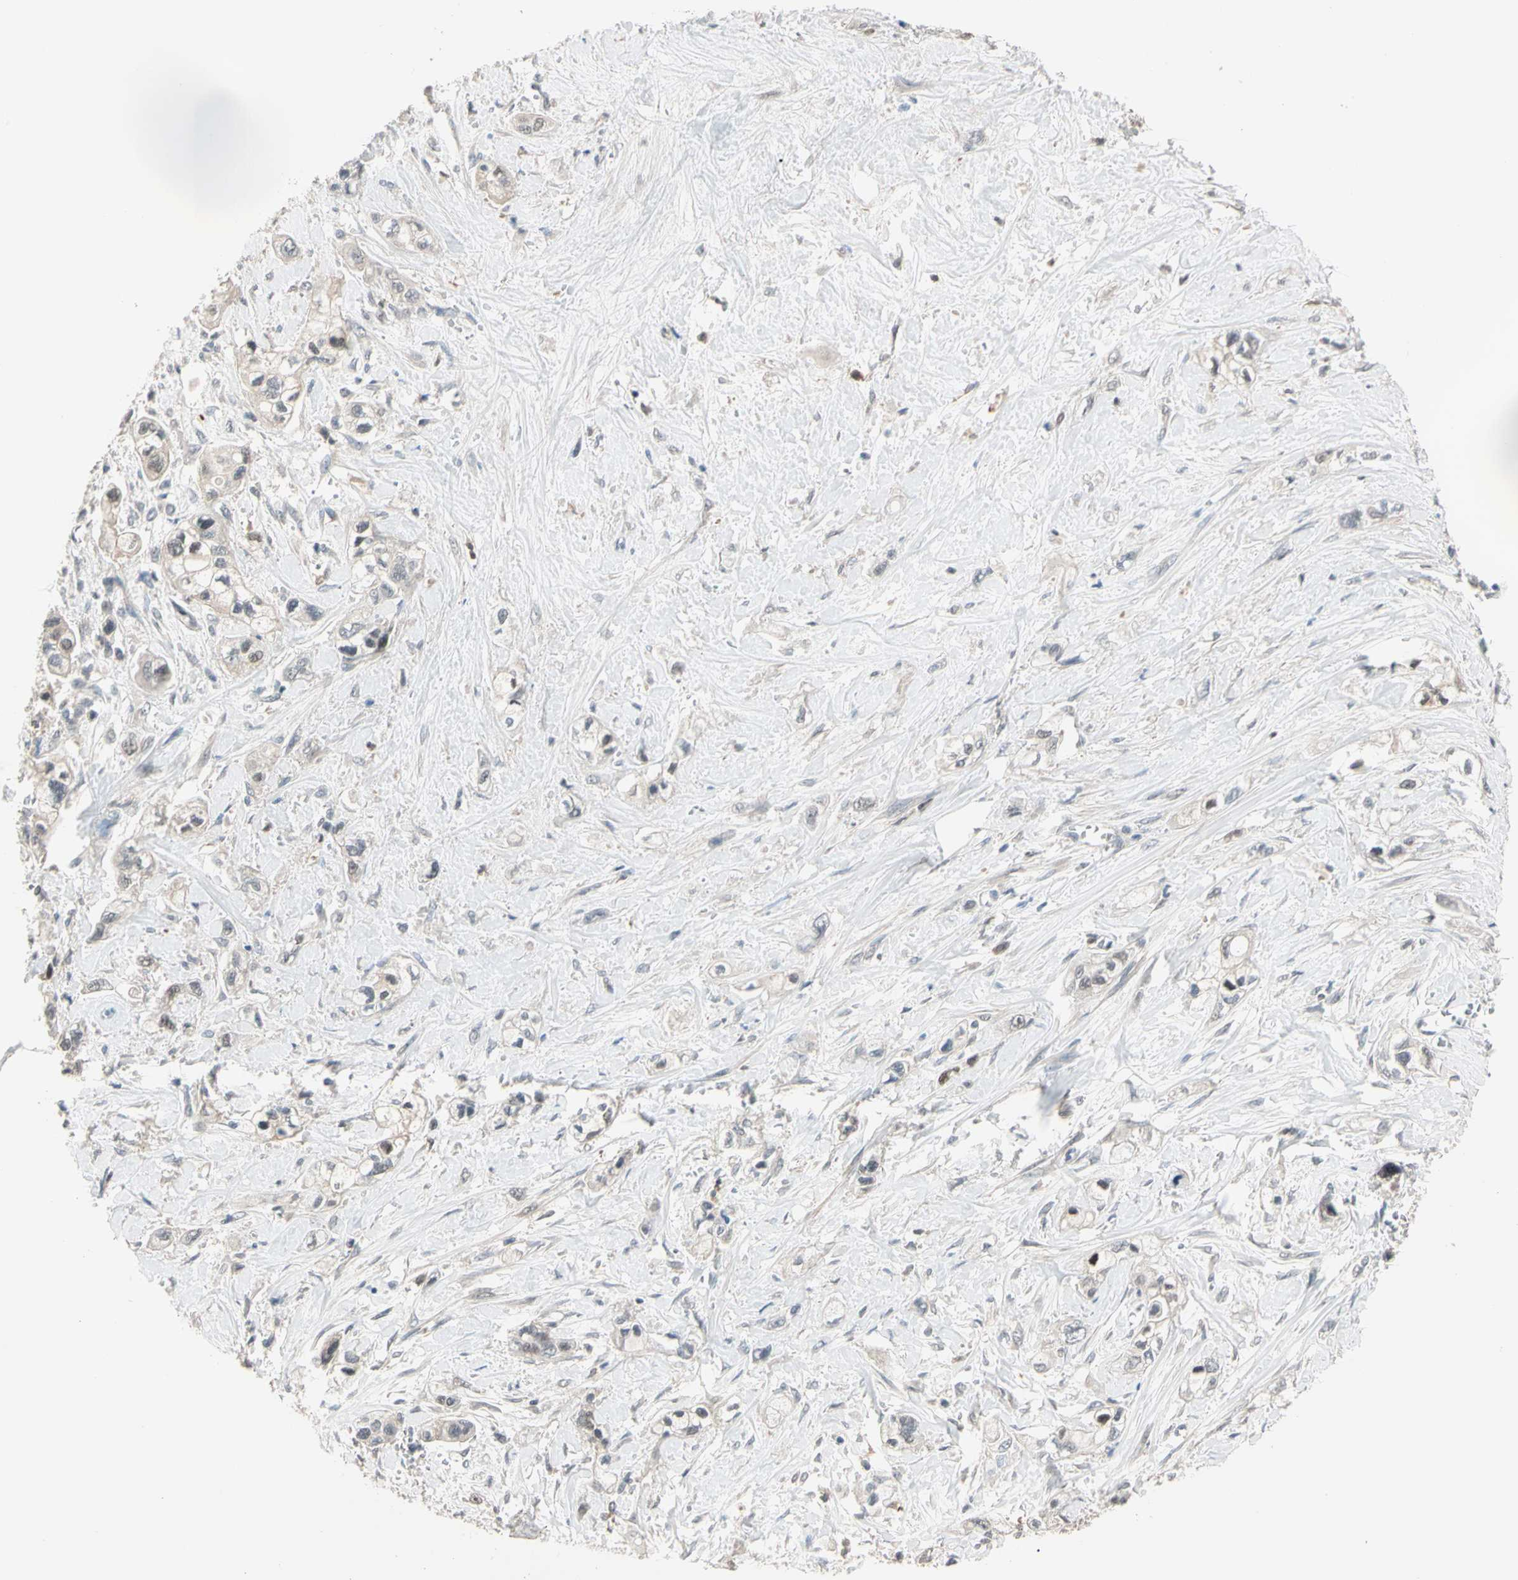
{"staining": {"intensity": "moderate", "quantity": "25%-75%", "location": "cytoplasmic/membranous,nuclear"}, "tissue": "pancreatic cancer", "cell_type": "Tumor cells", "image_type": "cancer", "snomed": [{"axis": "morphology", "description": "Adenocarcinoma, NOS"}, {"axis": "topography", "description": "Pancreas"}], "caption": "There is medium levels of moderate cytoplasmic/membranous and nuclear staining in tumor cells of adenocarcinoma (pancreatic), as demonstrated by immunohistochemical staining (brown color).", "gene": "RIOX2", "patient": {"sex": "male", "age": 74}}